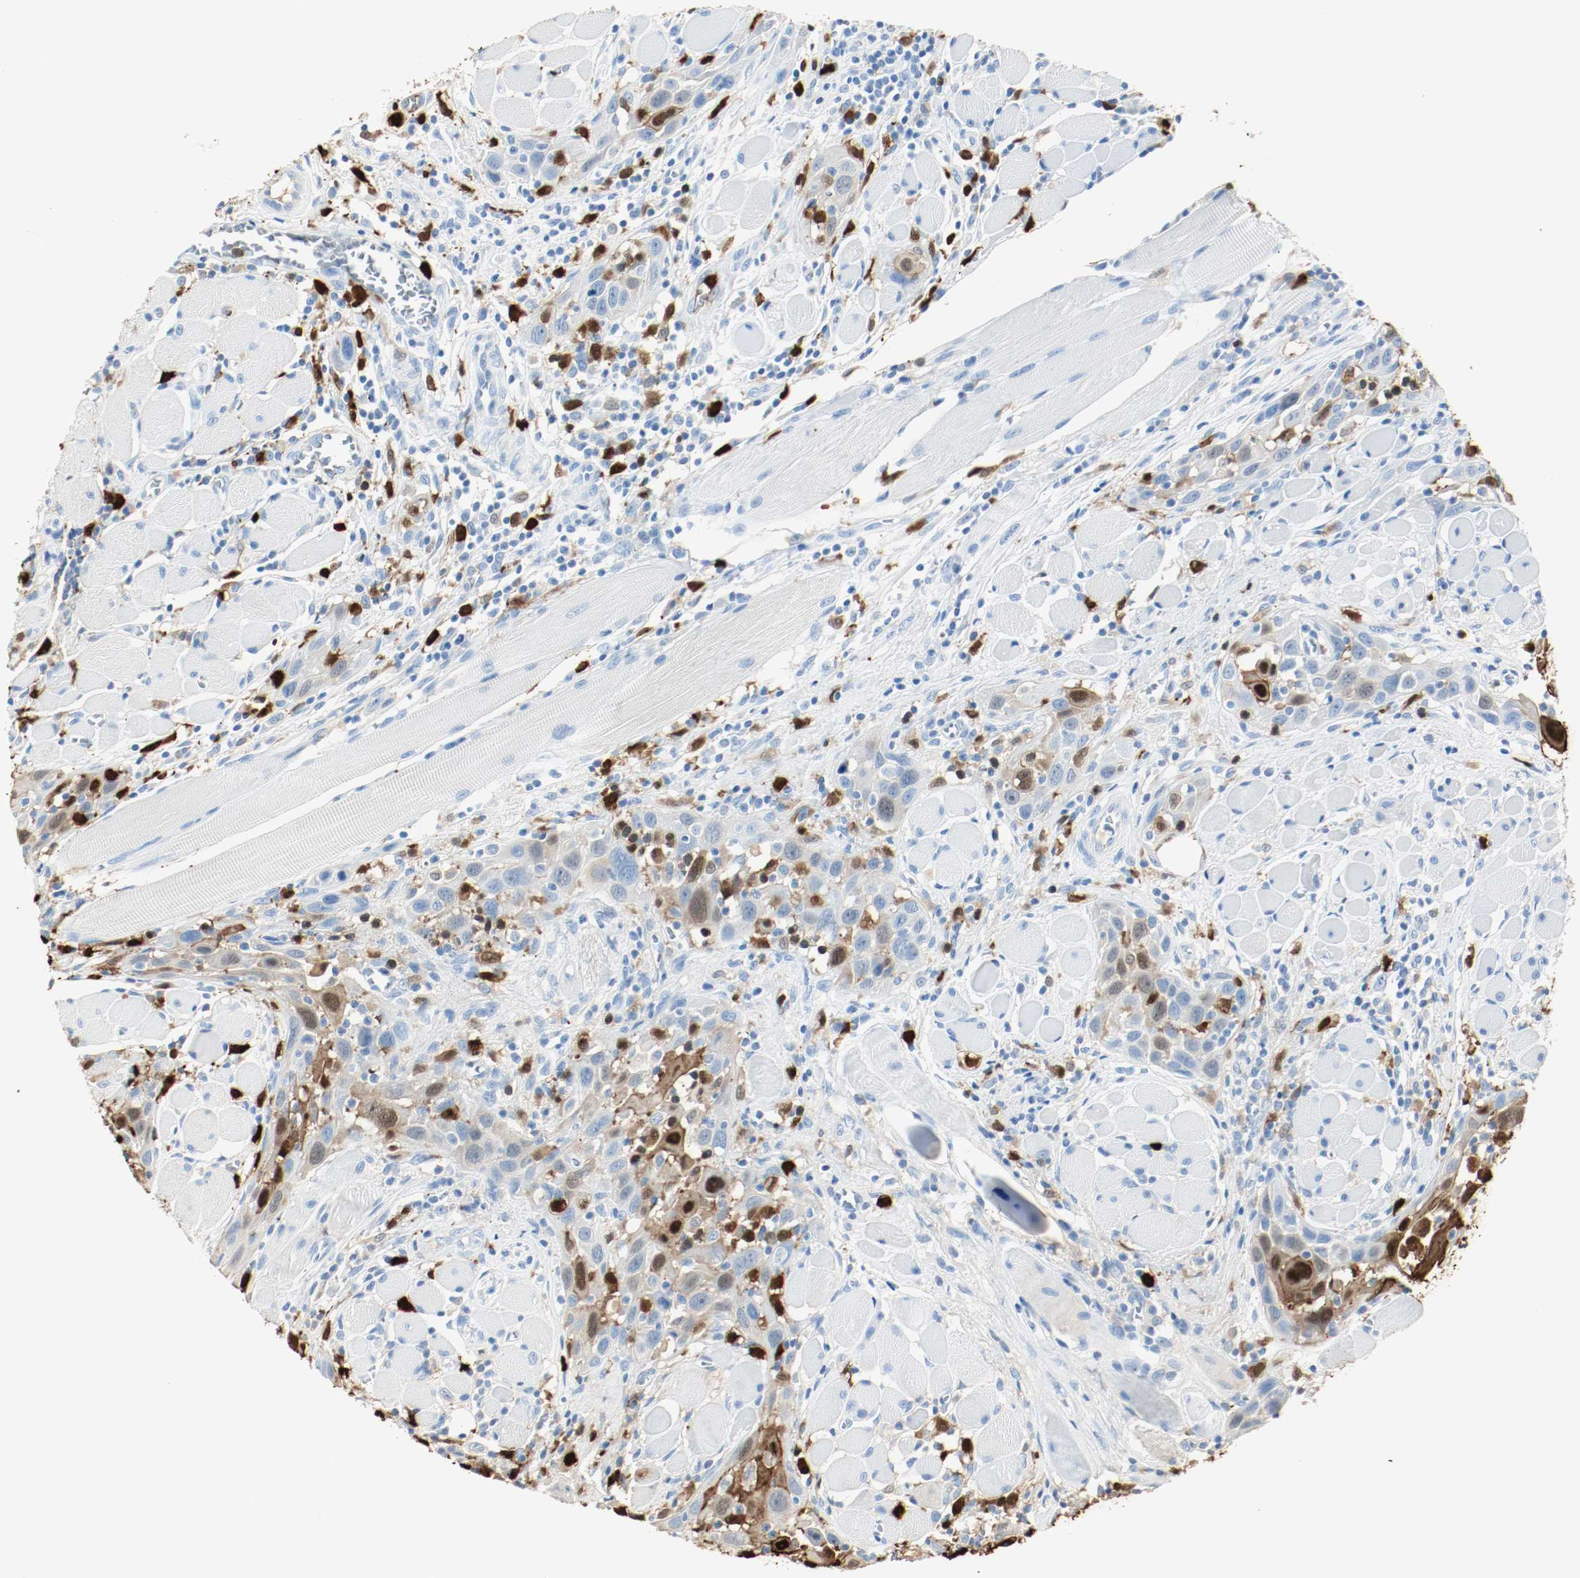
{"staining": {"intensity": "moderate", "quantity": "25%-75%", "location": "cytoplasmic/membranous,nuclear"}, "tissue": "head and neck cancer", "cell_type": "Tumor cells", "image_type": "cancer", "snomed": [{"axis": "morphology", "description": "Squamous cell carcinoma, NOS"}, {"axis": "topography", "description": "Oral tissue"}, {"axis": "topography", "description": "Head-Neck"}], "caption": "Immunohistochemistry histopathology image of neoplastic tissue: human head and neck squamous cell carcinoma stained using immunohistochemistry exhibits medium levels of moderate protein expression localized specifically in the cytoplasmic/membranous and nuclear of tumor cells, appearing as a cytoplasmic/membranous and nuclear brown color.", "gene": "S100A9", "patient": {"sex": "female", "age": 50}}